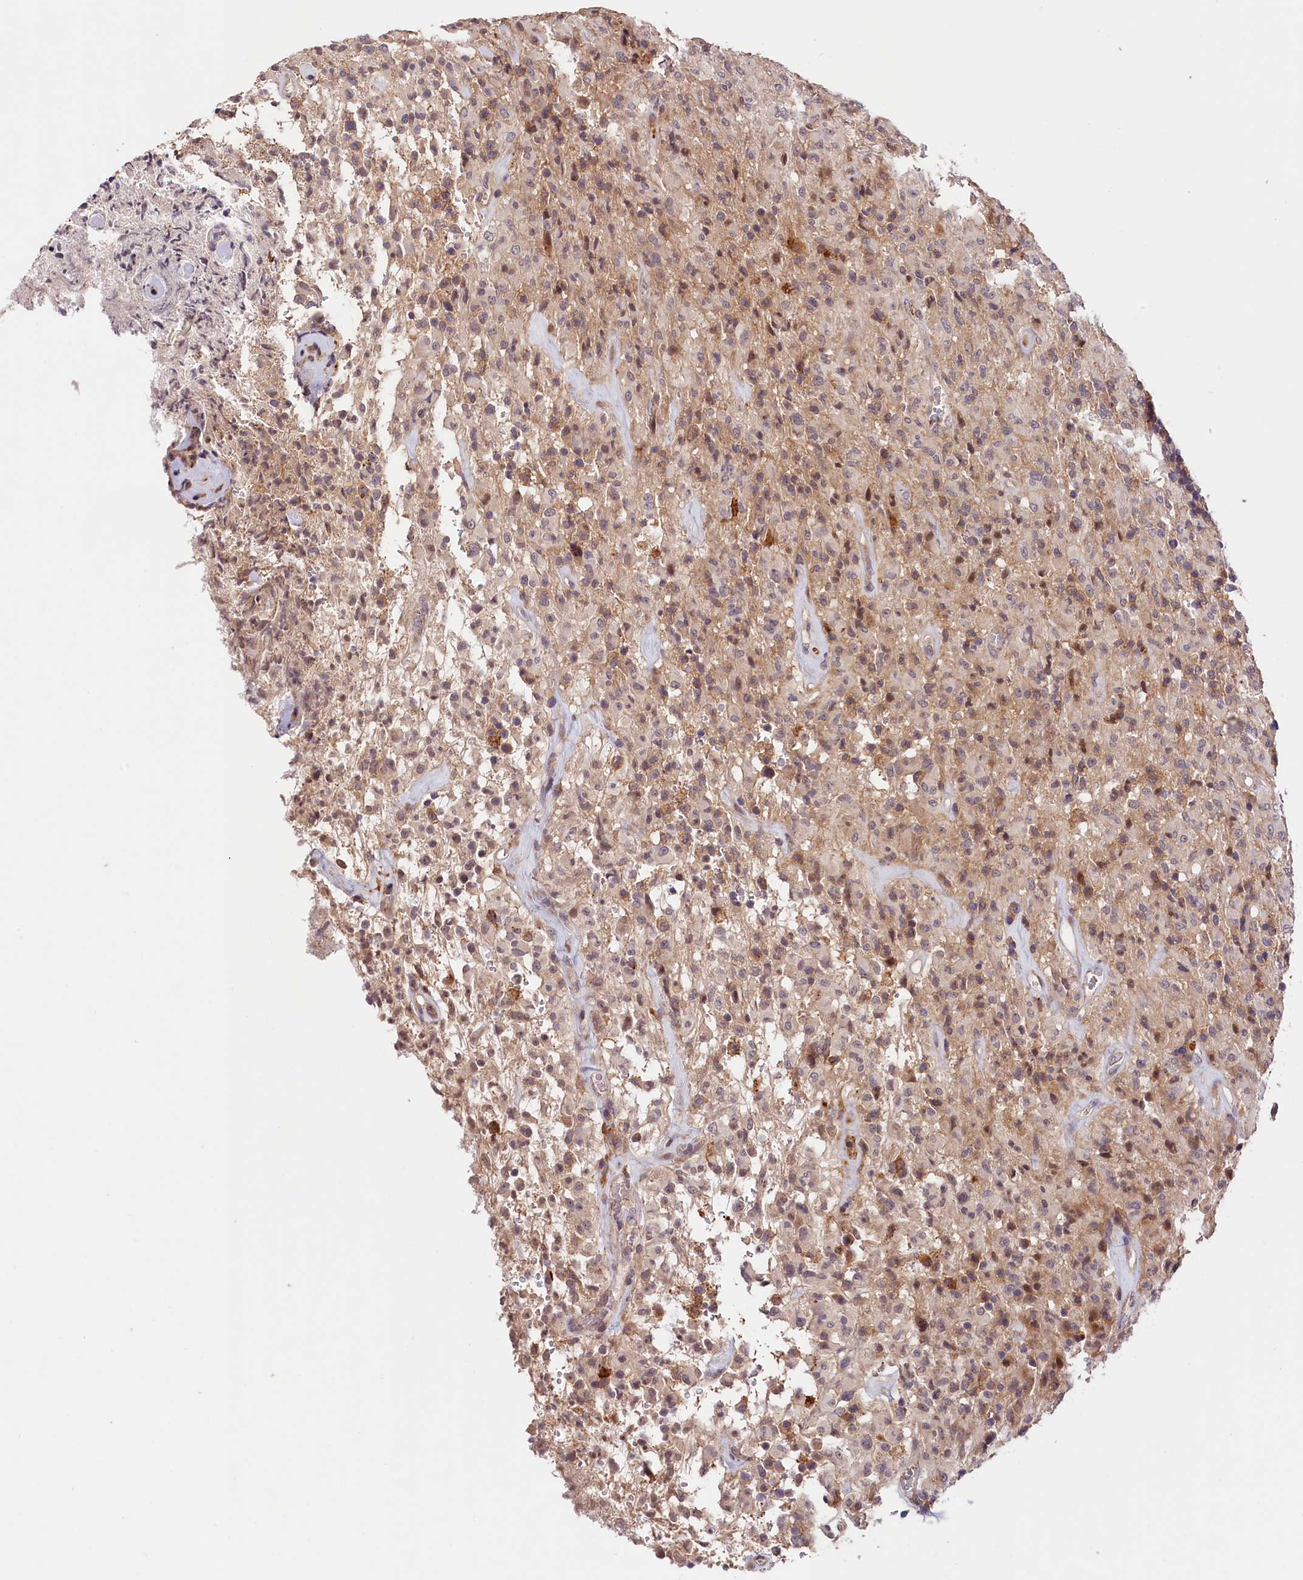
{"staining": {"intensity": "weak", "quantity": "25%-75%", "location": "cytoplasmic/membranous"}, "tissue": "glioma", "cell_type": "Tumor cells", "image_type": "cancer", "snomed": [{"axis": "morphology", "description": "Glioma, malignant, High grade"}, {"axis": "topography", "description": "Brain"}], "caption": "This is a photomicrograph of IHC staining of glioma, which shows weak positivity in the cytoplasmic/membranous of tumor cells.", "gene": "CACNA1H", "patient": {"sex": "female", "age": 57}}